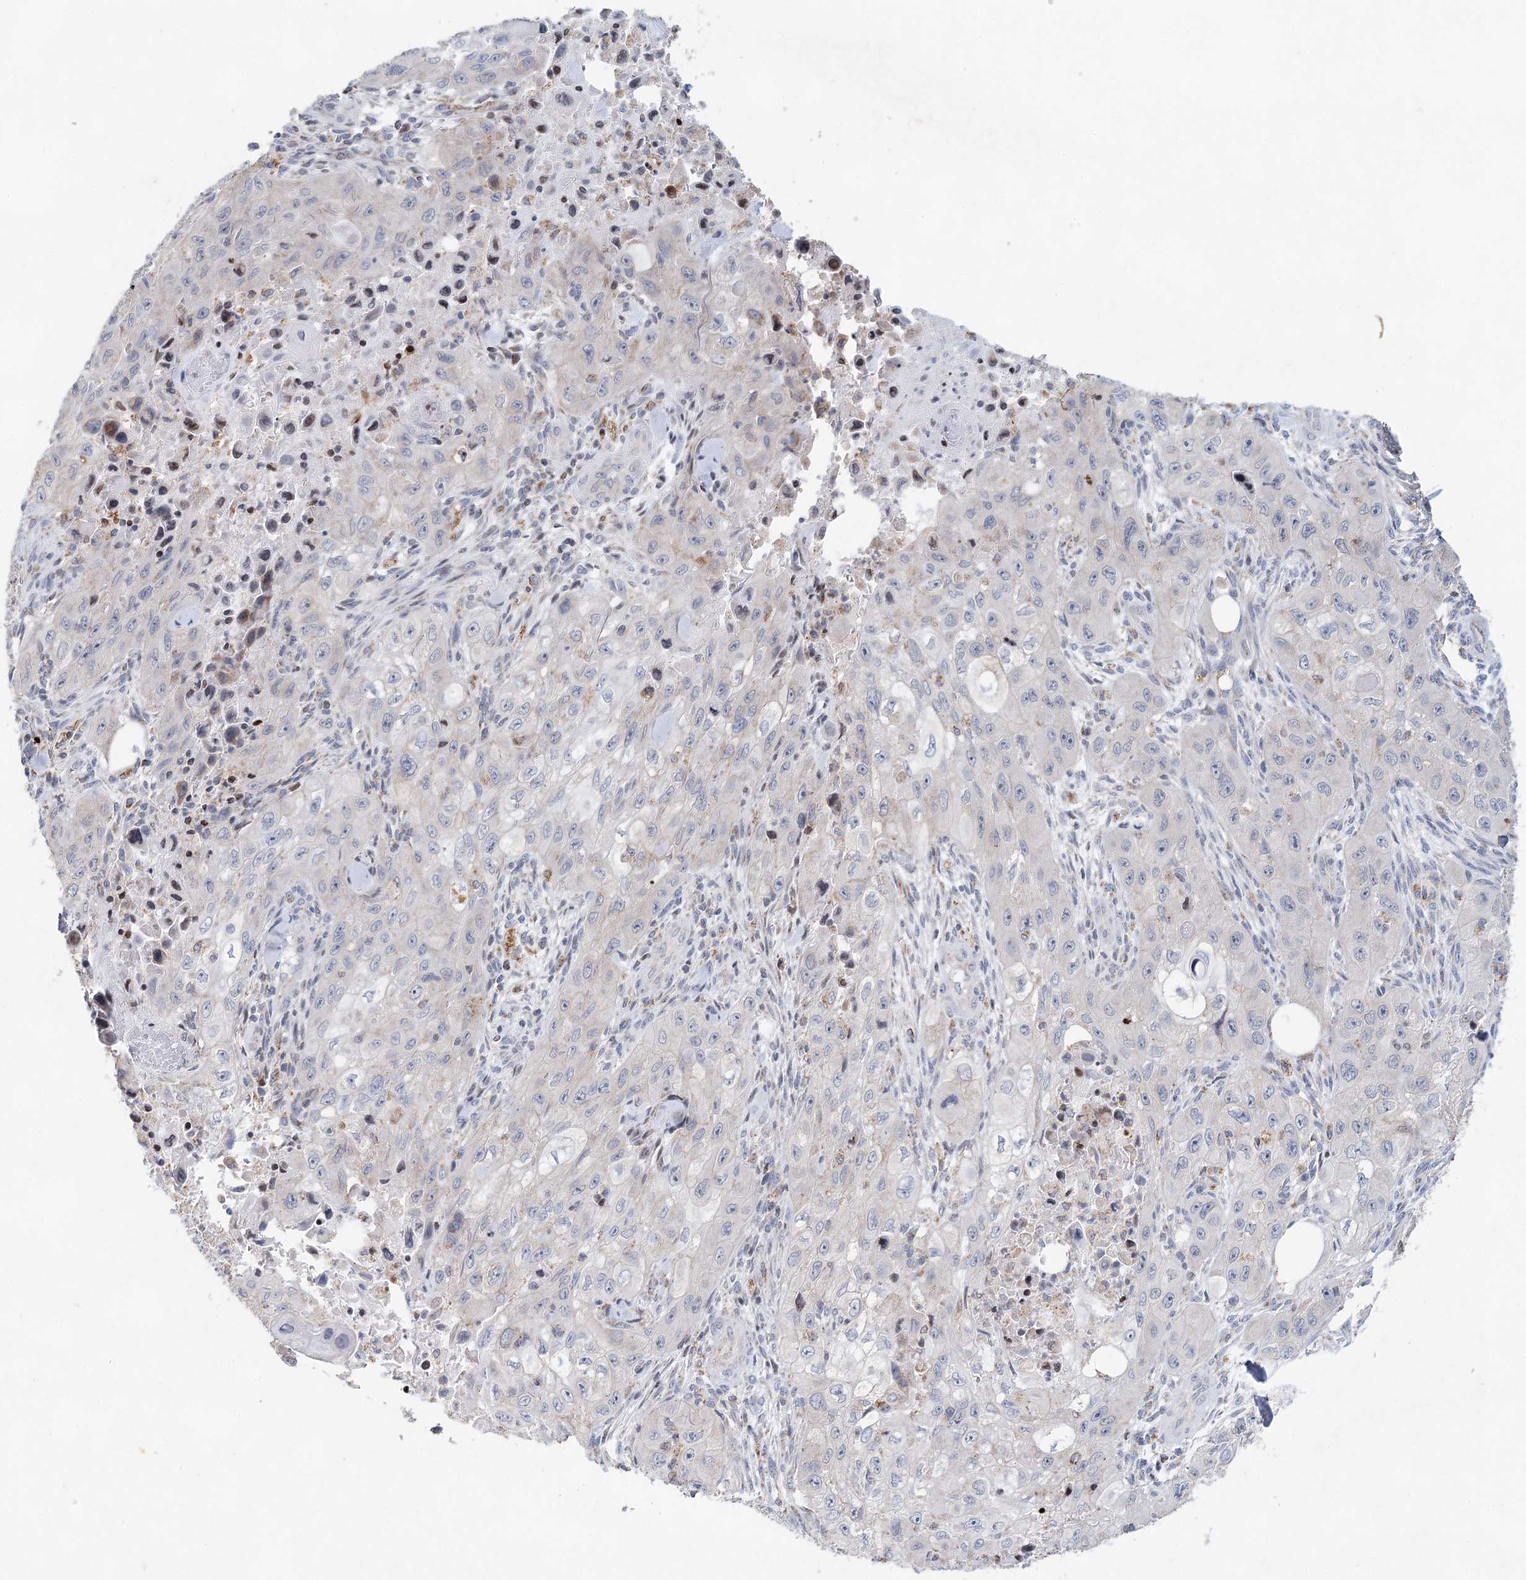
{"staining": {"intensity": "negative", "quantity": "none", "location": "none"}, "tissue": "skin cancer", "cell_type": "Tumor cells", "image_type": "cancer", "snomed": [{"axis": "morphology", "description": "Squamous cell carcinoma, NOS"}, {"axis": "topography", "description": "Skin"}, {"axis": "topography", "description": "Subcutis"}], "caption": "An image of human skin squamous cell carcinoma is negative for staining in tumor cells.", "gene": "XPO6", "patient": {"sex": "male", "age": 73}}